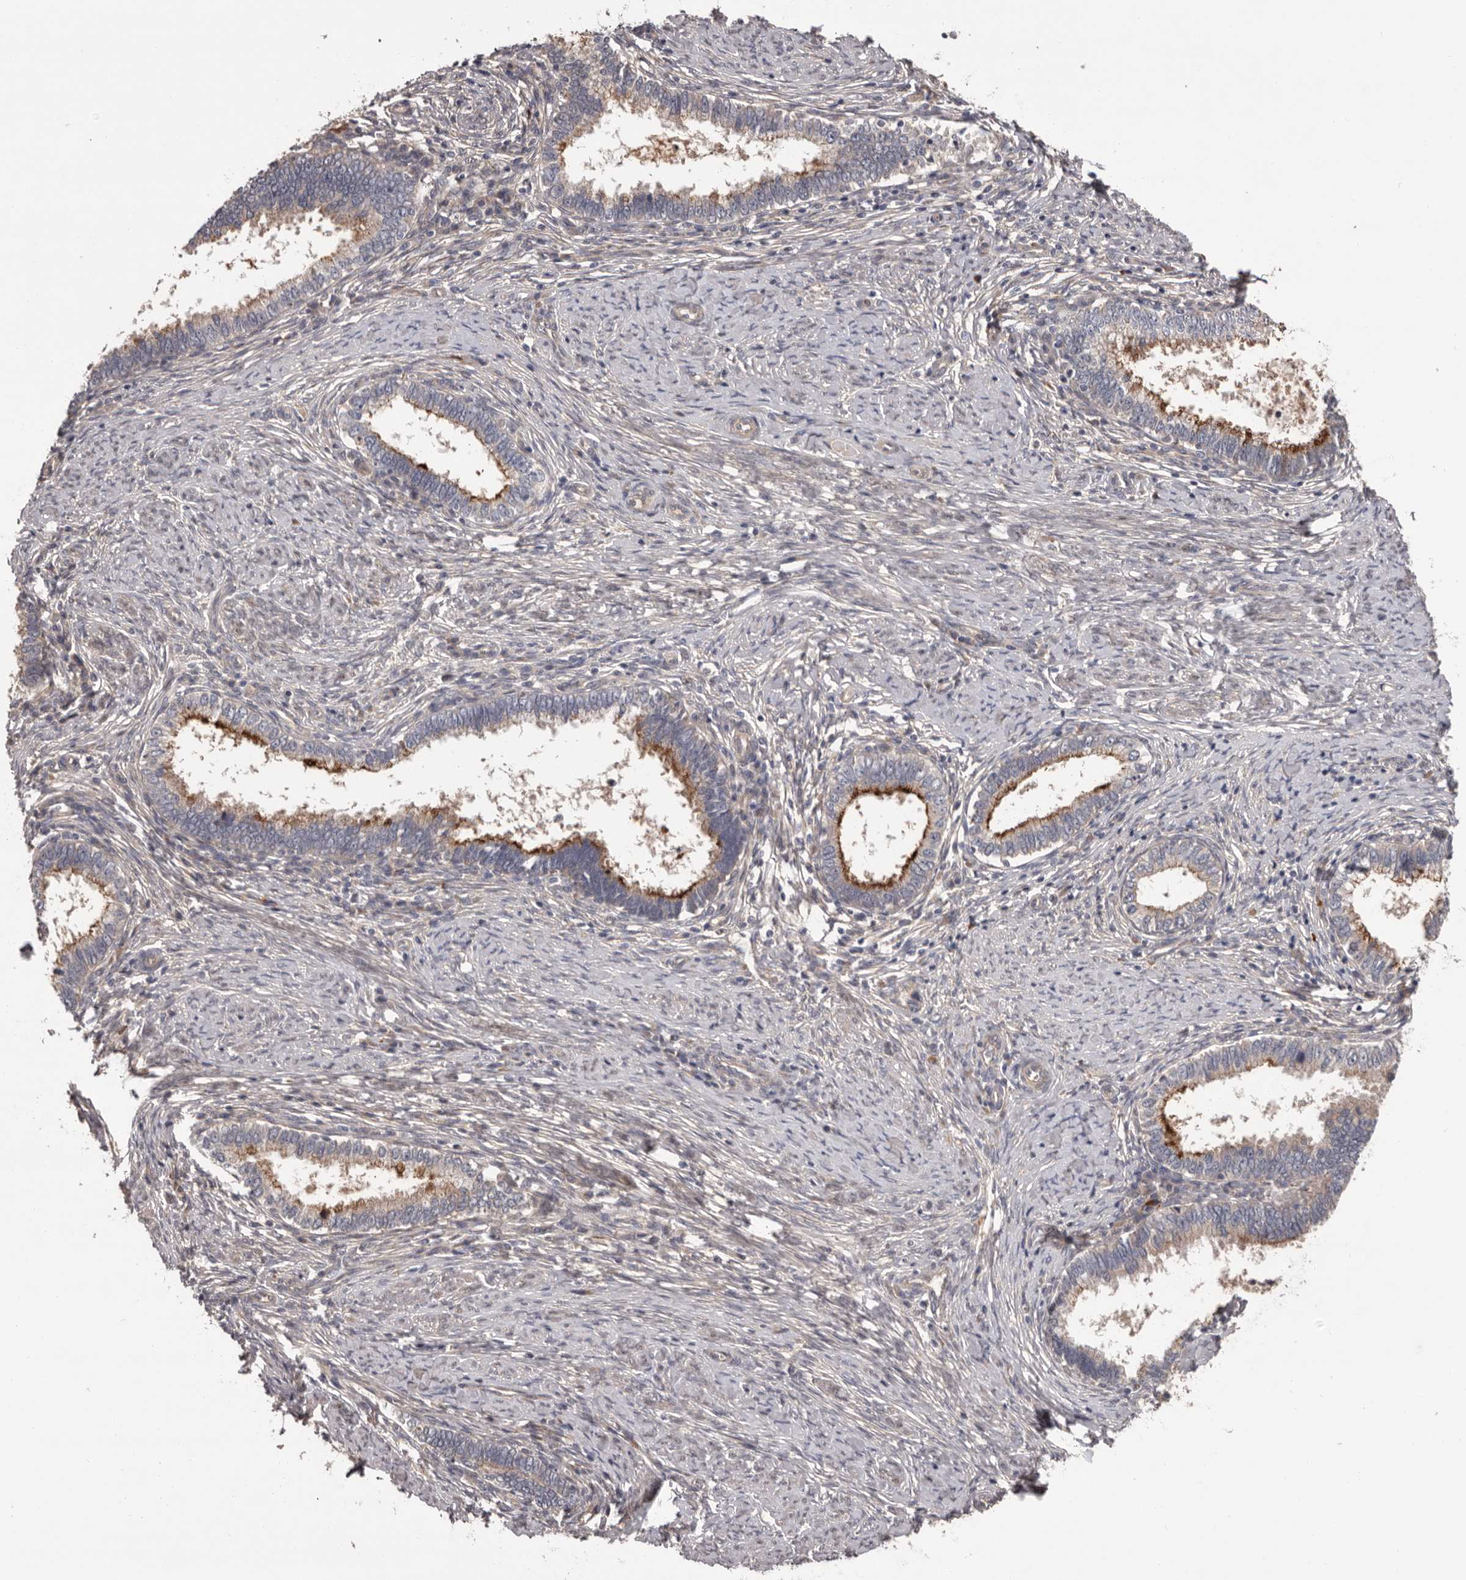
{"staining": {"intensity": "moderate", "quantity": "25%-75%", "location": "cytoplasmic/membranous"}, "tissue": "cervical cancer", "cell_type": "Tumor cells", "image_type": "cancer", "snomed": [{"axis": "morphology", "description": "Adenocarcinoma, NOS"}, {"axis": "topography", "description": "Cervix"}], "caption": "A high-resolution histopathology image shows IHC staining of adenocarcinoma (cervical), which displays moderate cytoplasmic/membranous staining in about 25%-75% of tumor cells. (DAB IHC, brown staining for protein, blue staining for nuclei).", "gene": "PRKD1", "patient": {"sex": "female", "age": 36}}